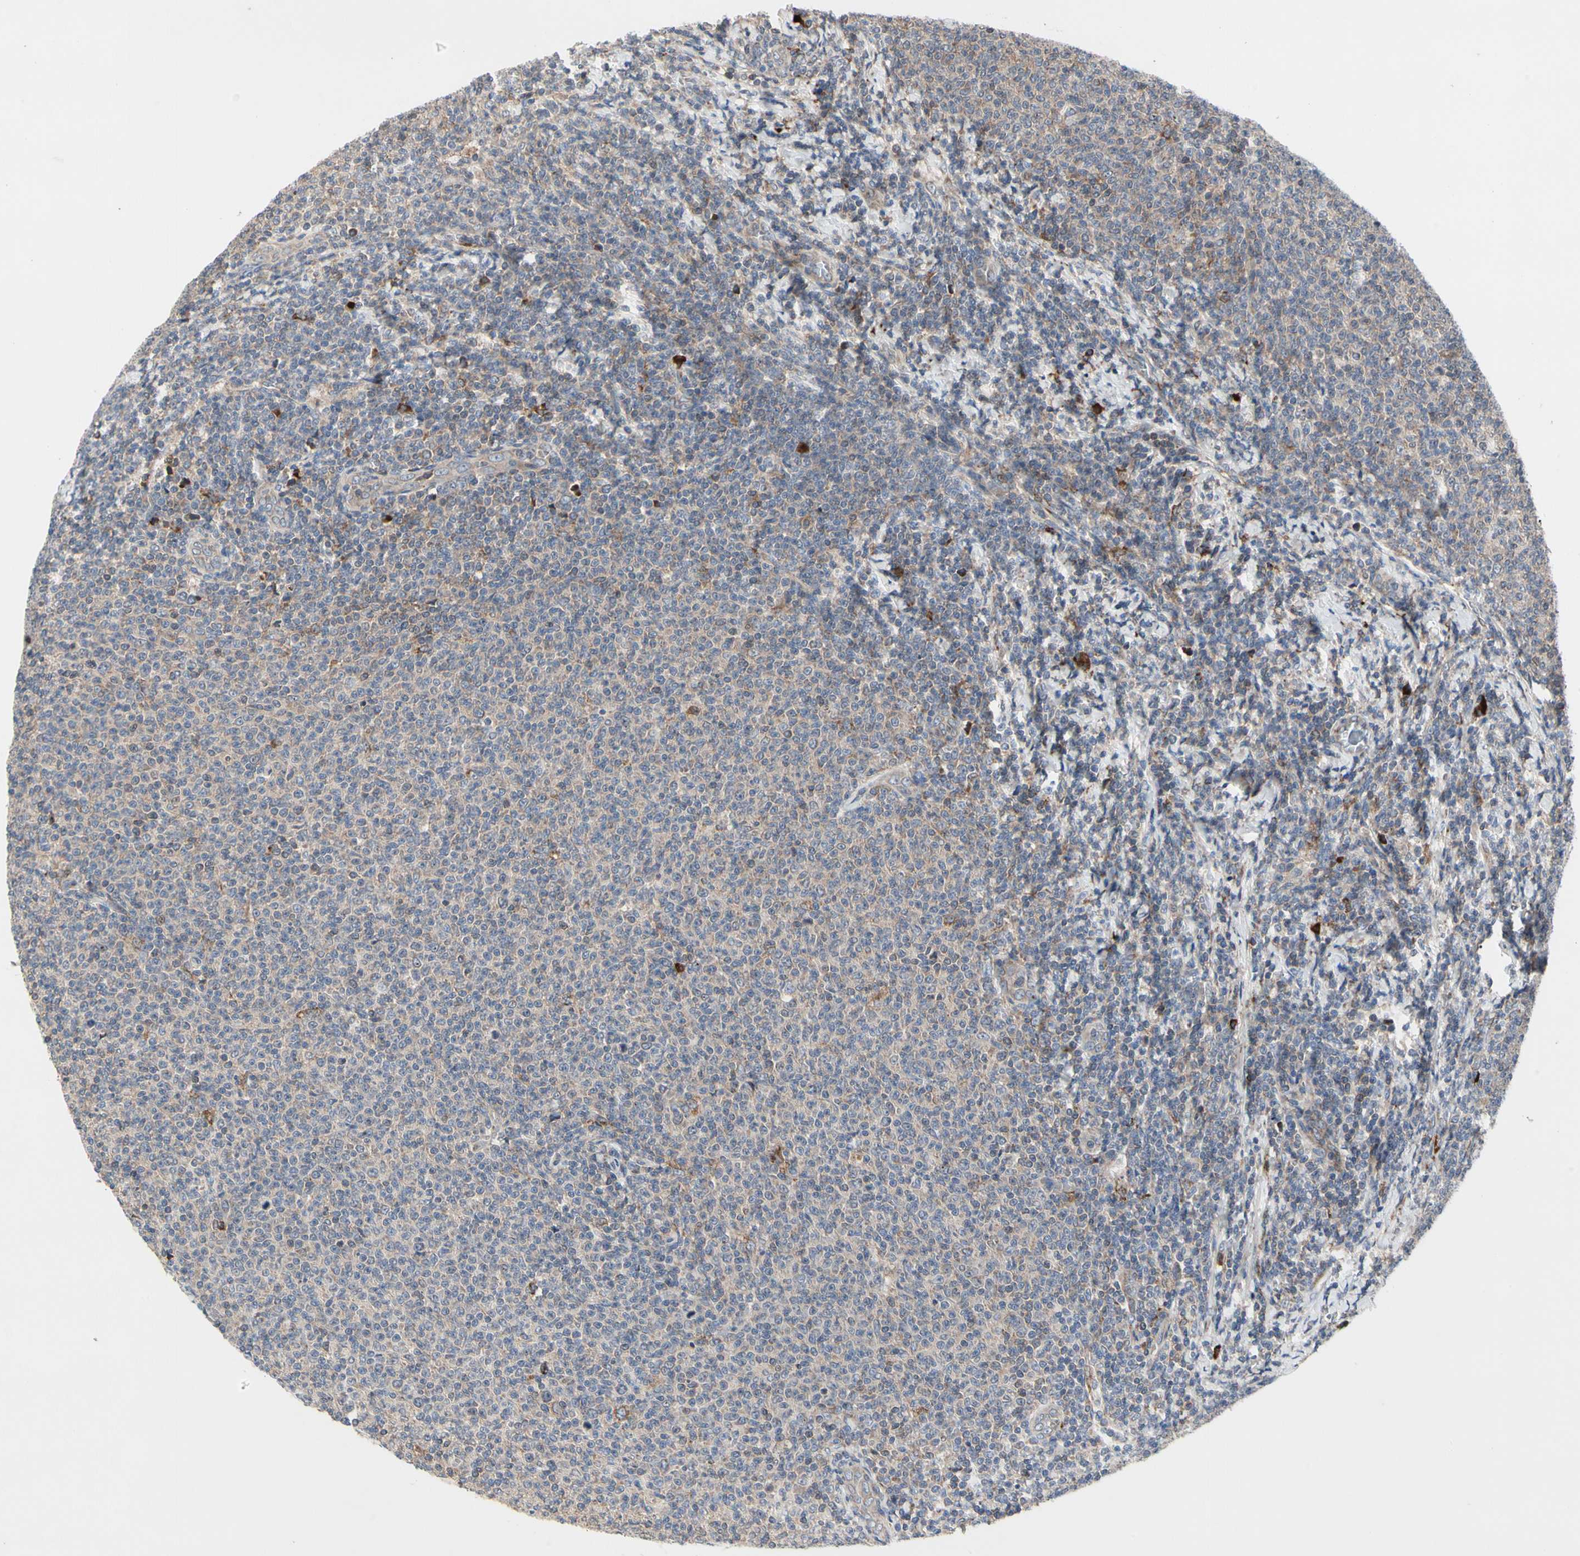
{"staining": {"intensity": "weak", "quantity": ">75%", "location": "cytoplasmic/membranous"}, "tissue": "lymphoma", "cell_type": "Tumor cells", "image_type": "cancer", "snomed": [{"axis": "morphology", "description": "Malignant lymphoma, non-Hodgkin's type, Low grade"}, {"axis": "topography", "description": "Lymph node"}], "caption": "Protein staining by IHC displays weak cytoplasmic/membranous positivity in about >75% of tumor cells in low-grade malignant lymphoma, non-Hodgkin's type.", "gene": "MMEL1", "patient": {"sex": "male", "age": 66}}